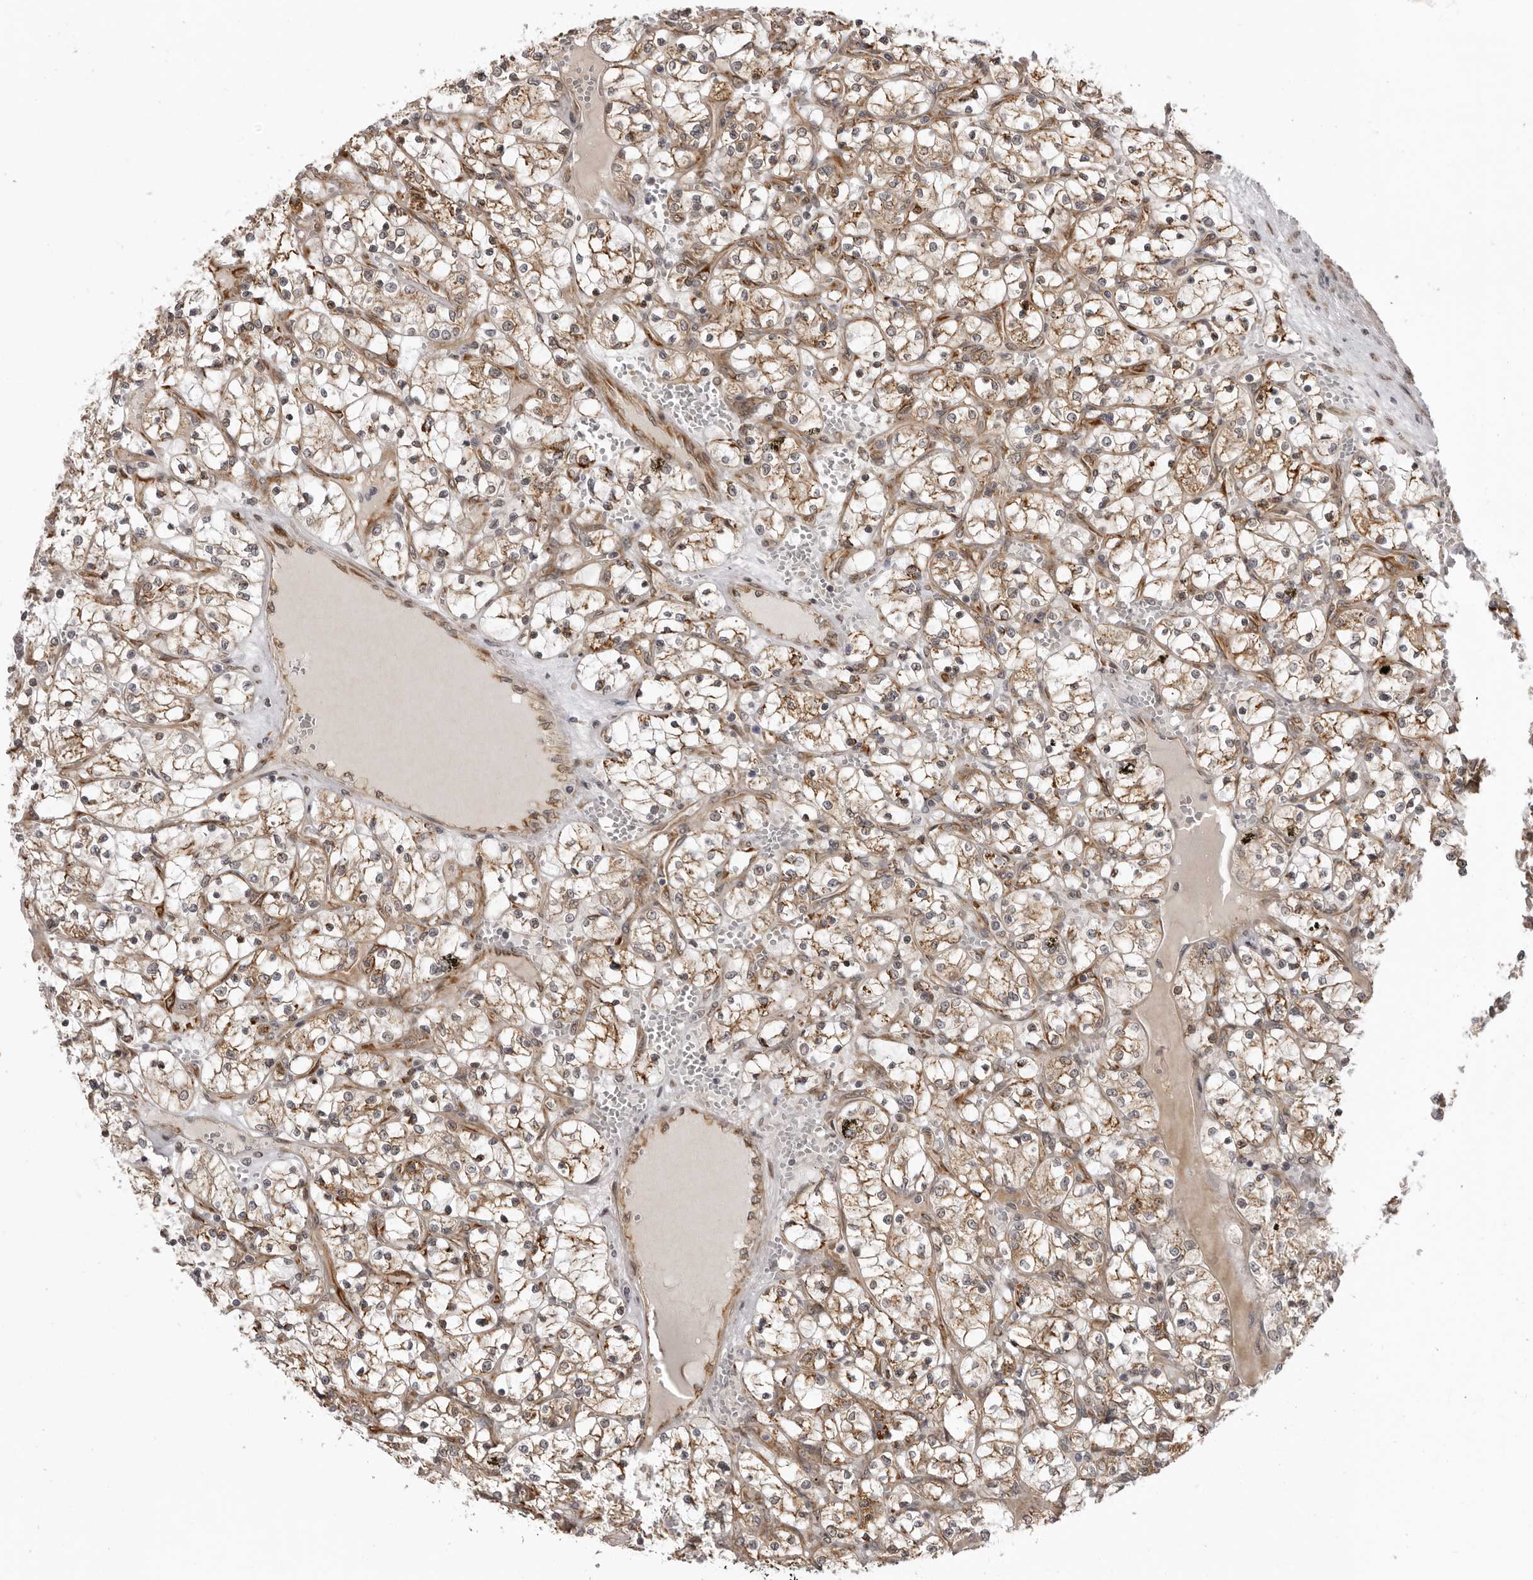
{"staining": {"intensity": "weak", "quantity": ">75%", "location": "cytoplasmic/membranous"}, "tissue": "renal cancer", "cell_type": "Tumor cells", "image_type": "cancer", "snomed": [{"axis": "morphology", "description": "Adenocarcinoma, NOS"}, {"axis": "topography", "description": "Kidney"}], "caption": "There is low levels of weak cytoplasmic/membranous staining in tumor cells of renal cancer (adenocarcinoma), as demonstrated by immunohistochemical staining (brown color).", "gene": "DNAH14", "patient": {"sex": "female", "age": 69}}